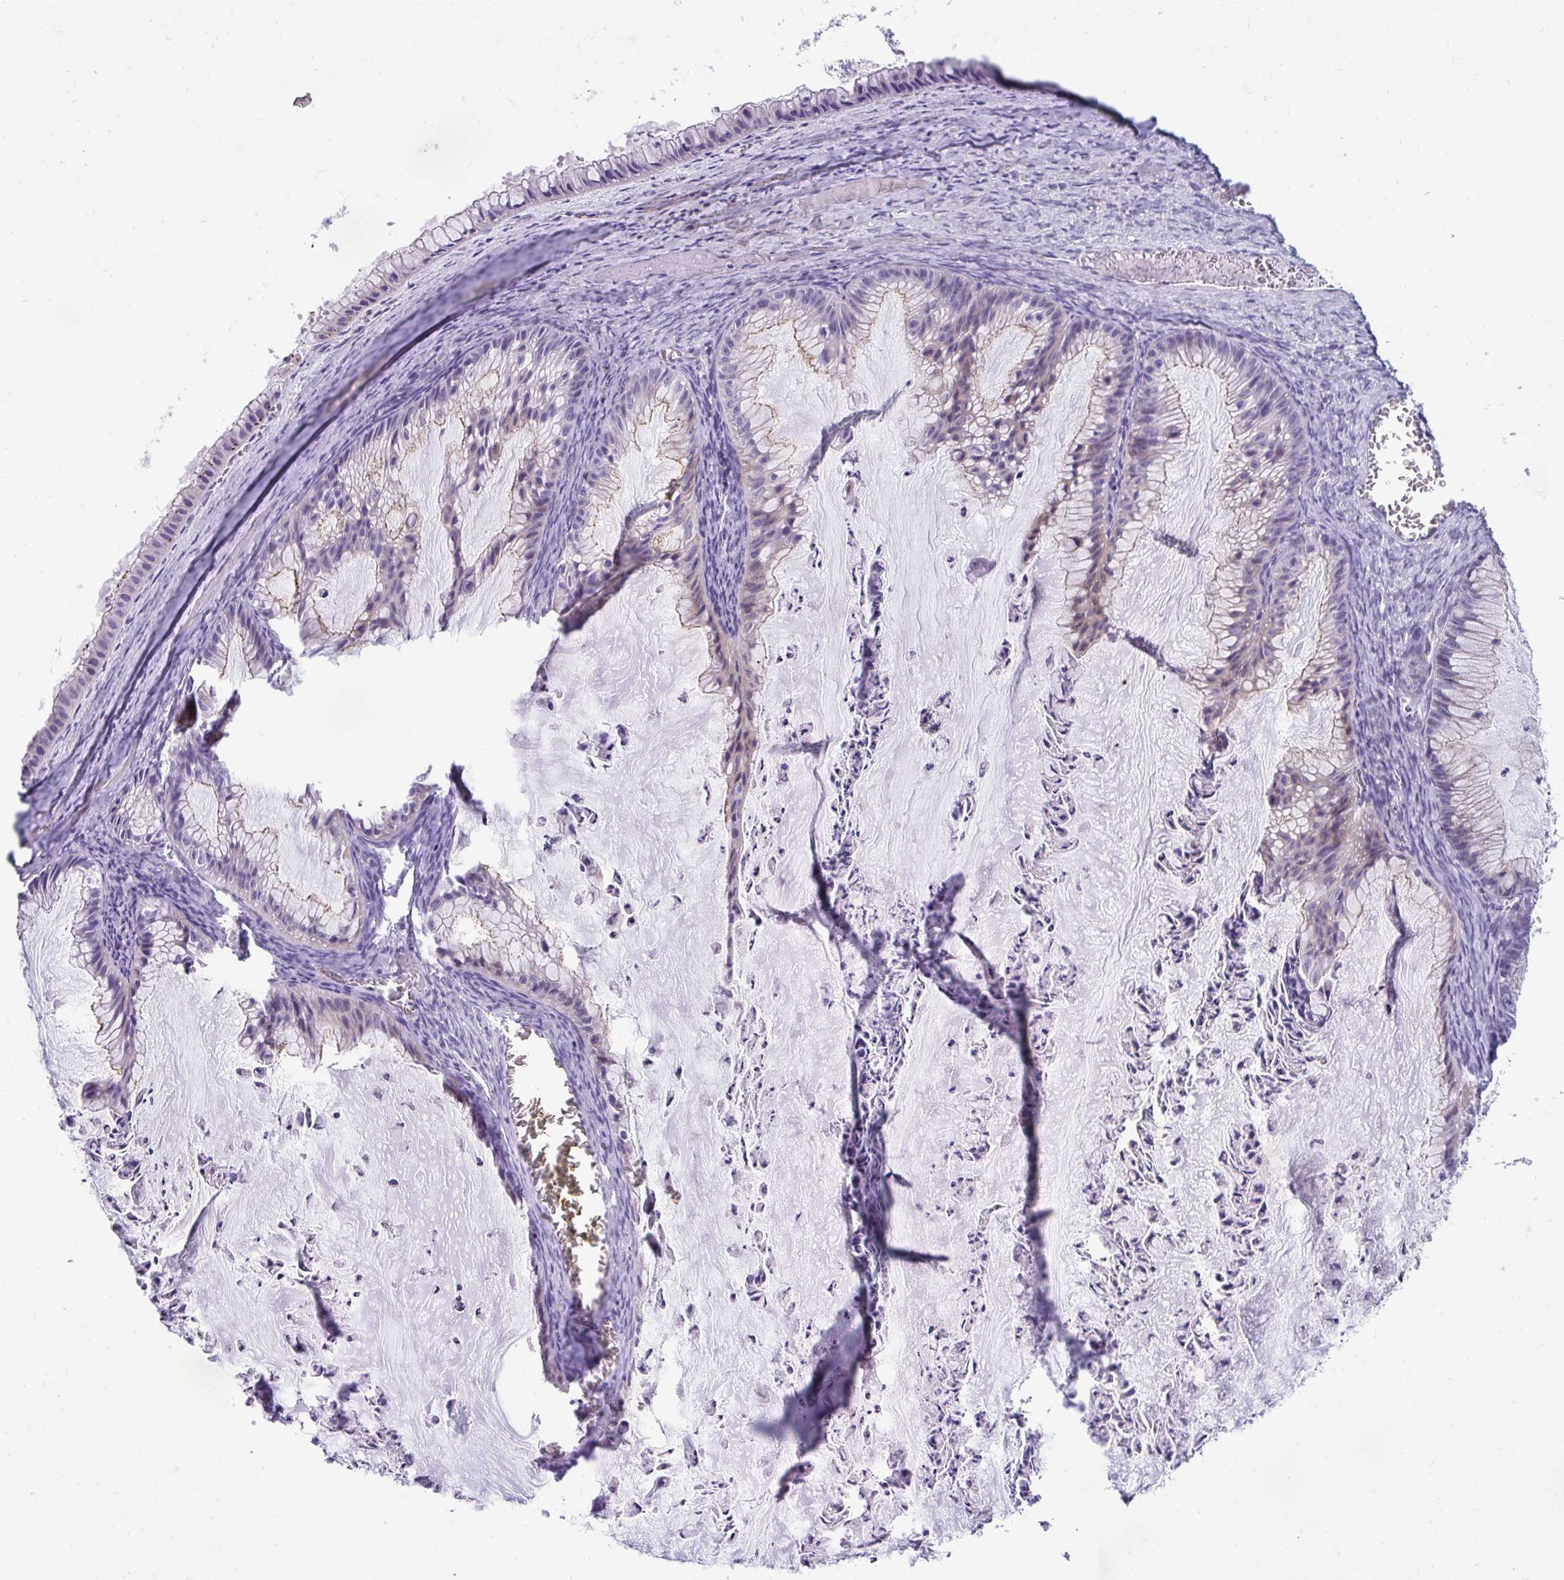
{"staining": {"intensity": "moderate", "quantity": "<25%", "location": "cytoplasmic/membranous"}, "tissue": "ovarian cancer", "cell_type": "Tumor cells", "image_type": "cancer", "snomed": [{"axis": "morphology", "description": "Cystadenocarcinoma, mucinous, NOS"}, {"axis": "topography", "description": "Ovary"}], "caption": "A brown stain labels moderate cytoplasmic/membranous expression of a protein in human ovarian mucinous cystadenocarcinoma tumor cells. Using DAB (brown) and hematoxylin (blue) stains, captured at high magnification using brightfield microscopy.", "gene": "PIGZ", "patient": {"sex": "female", "age": 72}}